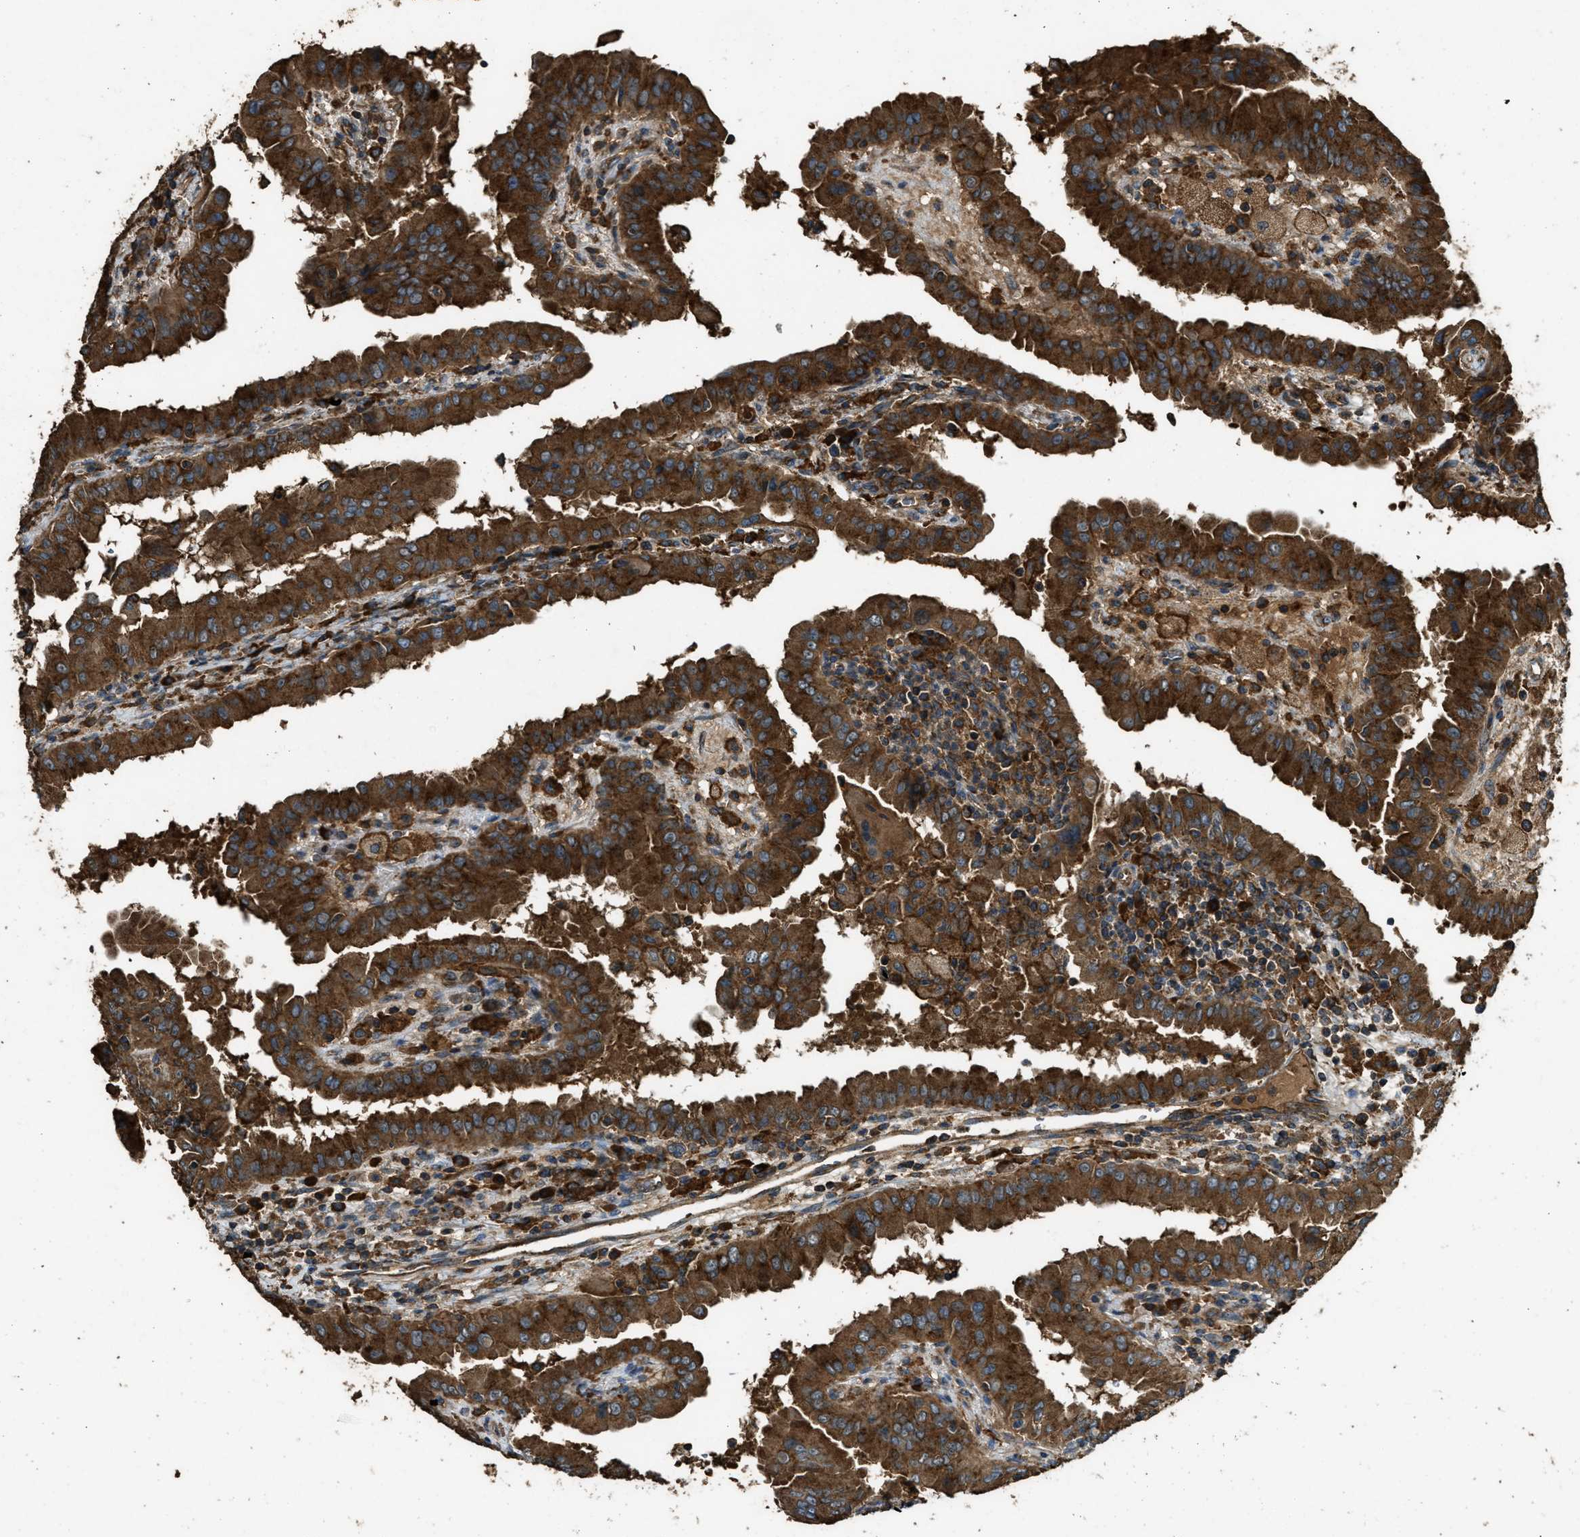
{"staining": {"intensity": "strong", "quantity": ">75%", "location": "cytoplasmic/membranous"}, "tissue": "thyroid cancer", "cell_type": "Tumor cells", "image_type": "cancer", "snomed": [{"axis": "morphology", "description": "Papillary adenocarcinoma, NOS"}, {"axis": "topography", "description": "Thyroid gland"}], "caption": "Thyroid cancer (papillary adenocarcinoma) stained with a protein marker exhibits strong staining in tumor cells.", "gene": "MAP3K8", "patient": {"sex": "male", "age": 33}}